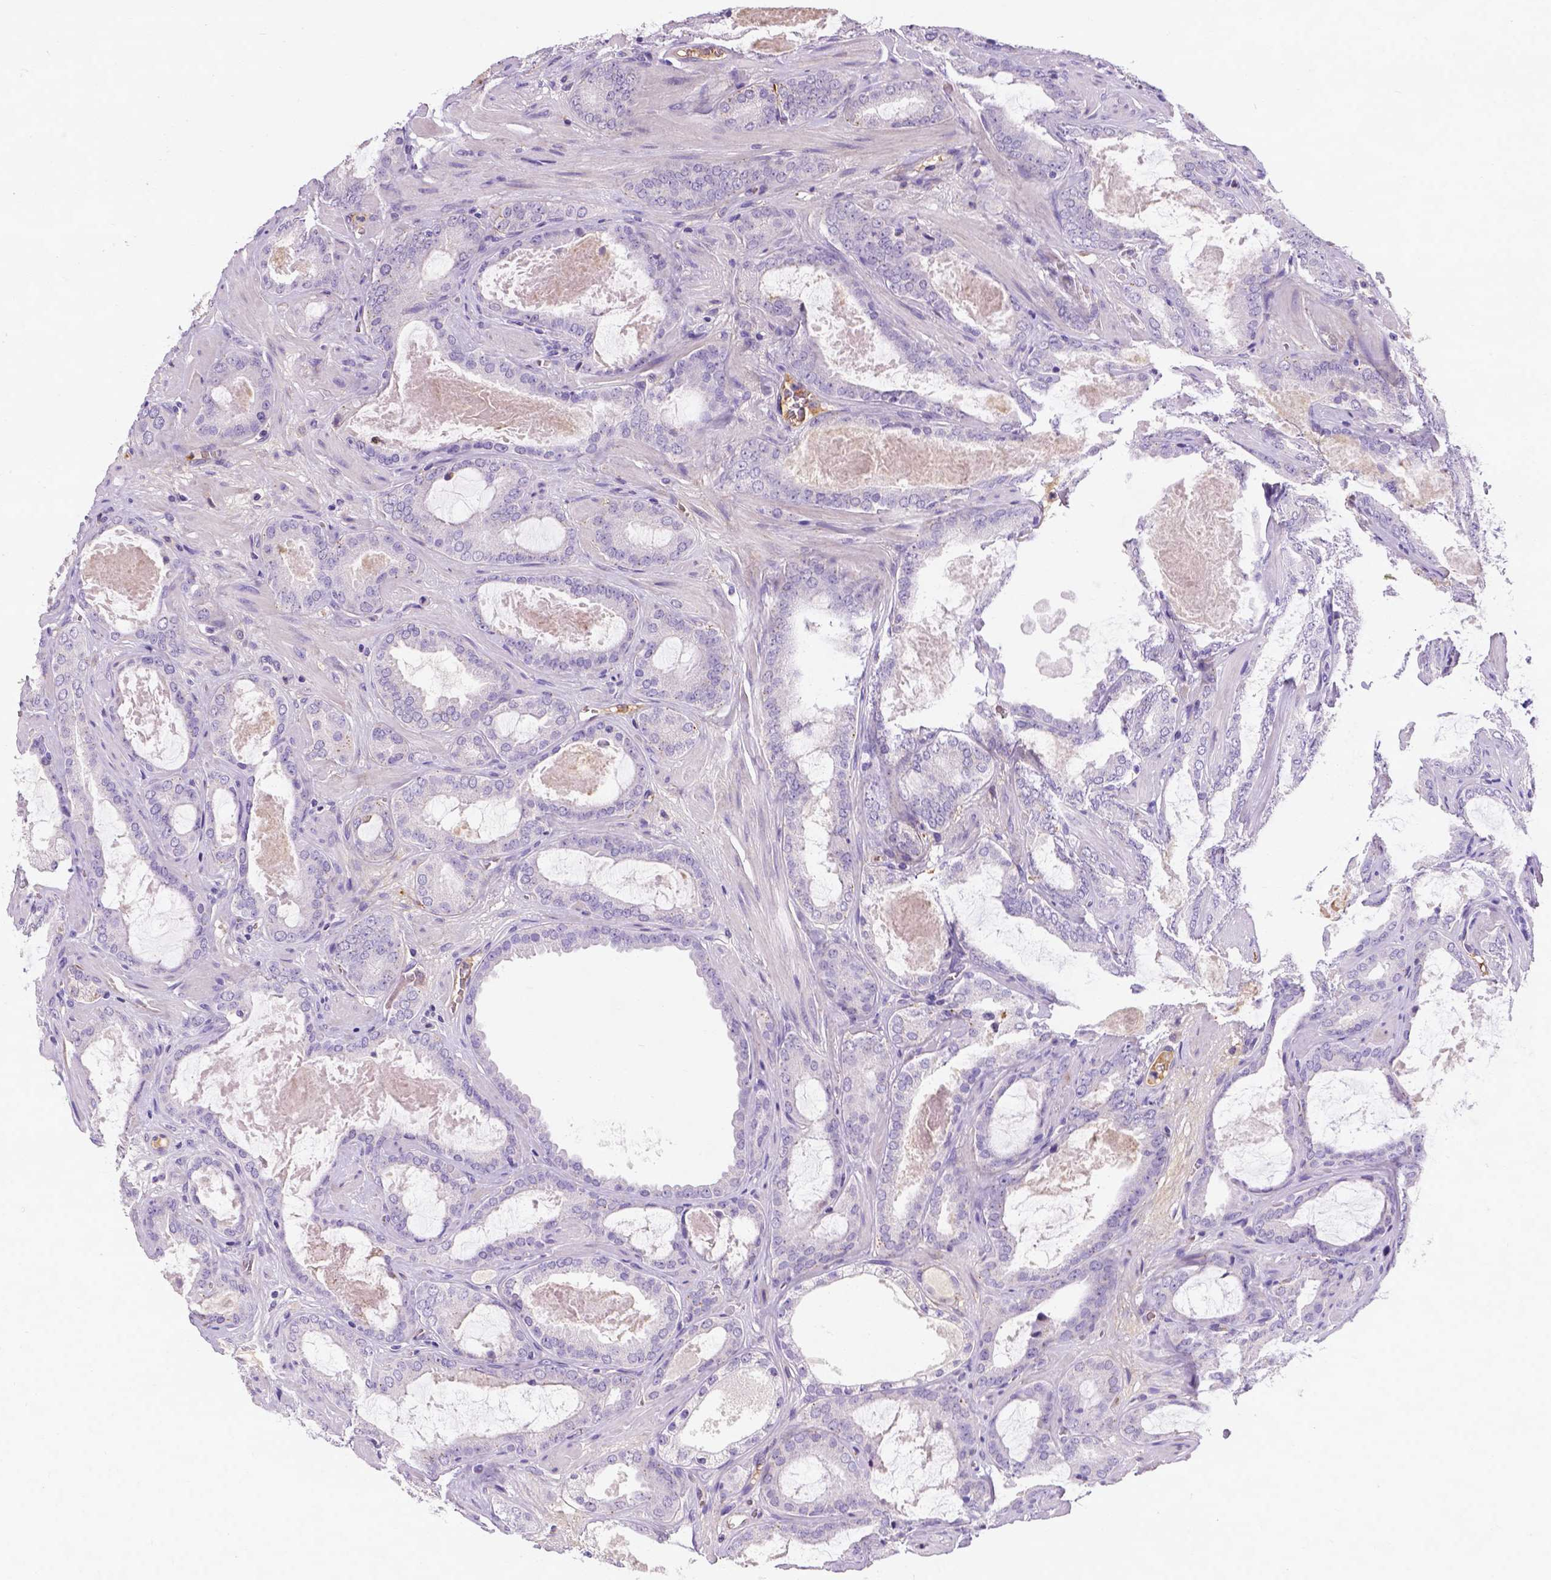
{"staining": {"intensity": "negative", "quantity": "none", "location": "none"}, "tissue": "prostate cancer", "cell_type": "Tumor cells", "image_type": "cancer", "snomed": [{"axis": "morphology", "description": "Adenocarcinoma, High grade"}, {"axis": "topography", "description": "Prostate"}], "caption": "This is a image of immunohistochemistry staining of prostate high-grade adenocarcinoma, which shows no positivity in tumor cells. Brightfield microscopy of IHC stained with DAB (brown) and hematoxylin (blue), captured at high magnification.", "gene": "APOE", "patient": {"sex": "male", "age": 63}}